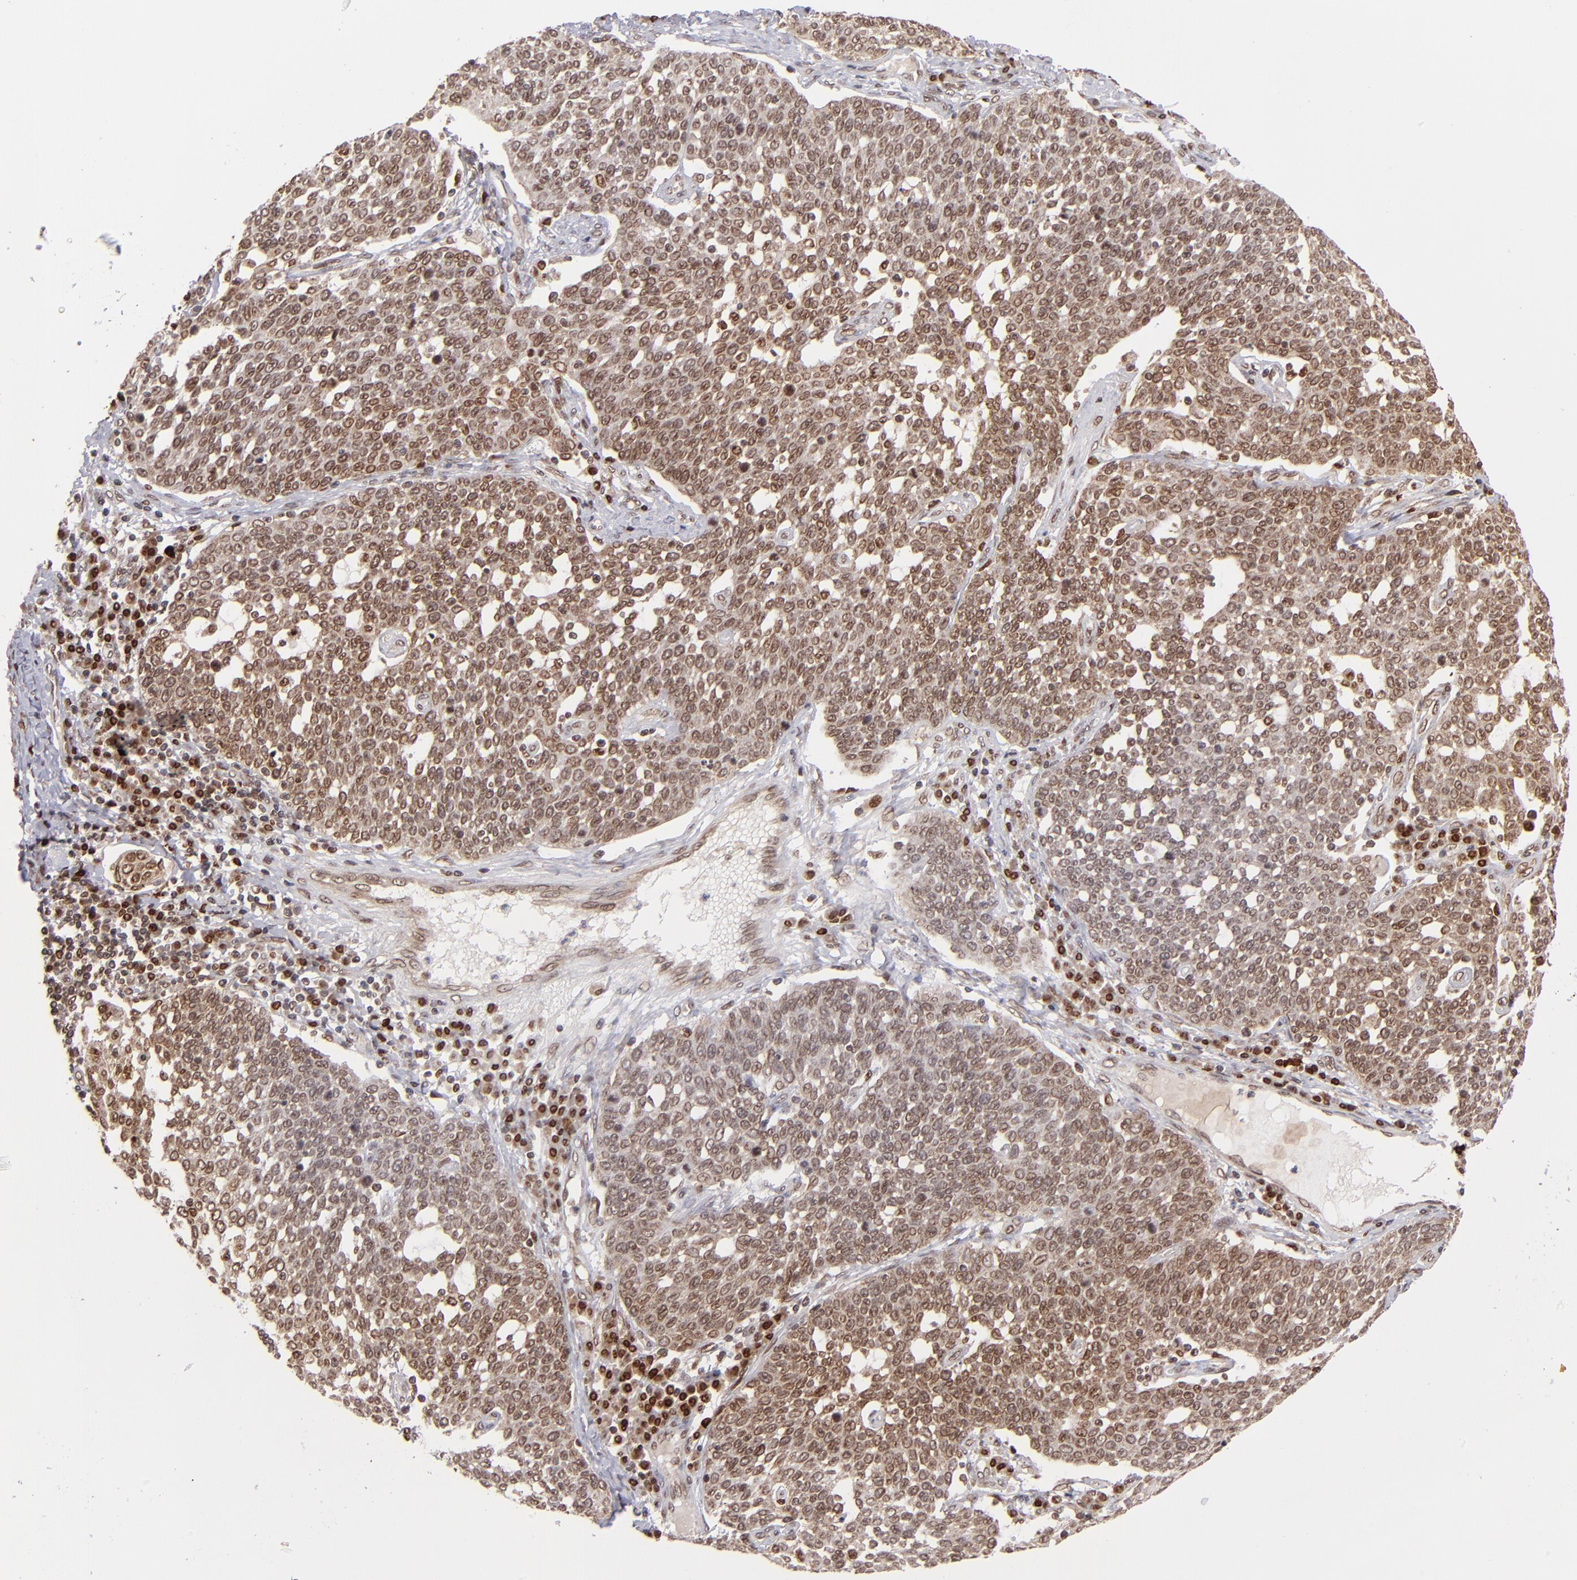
{"staining": {"intensity": "moderate", "quantity": ">75%", "location": "cytoplasmic/membranous,nuclear"}, "tissue": "cervical cancer", "cell_type": "Tumor cells", "image_type": "cancer", "snomed": [{"axis": "morphology", "description": "Squamous cell carcinoma, NOS"}, {"axis": "topography", "description": "Cervix"}], "caption": "Cervical cancer stained with a brown dye displays moderate cytoplasmic/membranous and nuclear positive expression in about >75% of tumor cells.", "gene": "TOP1MT", "patient": {"sex": "female", "age": 34}}